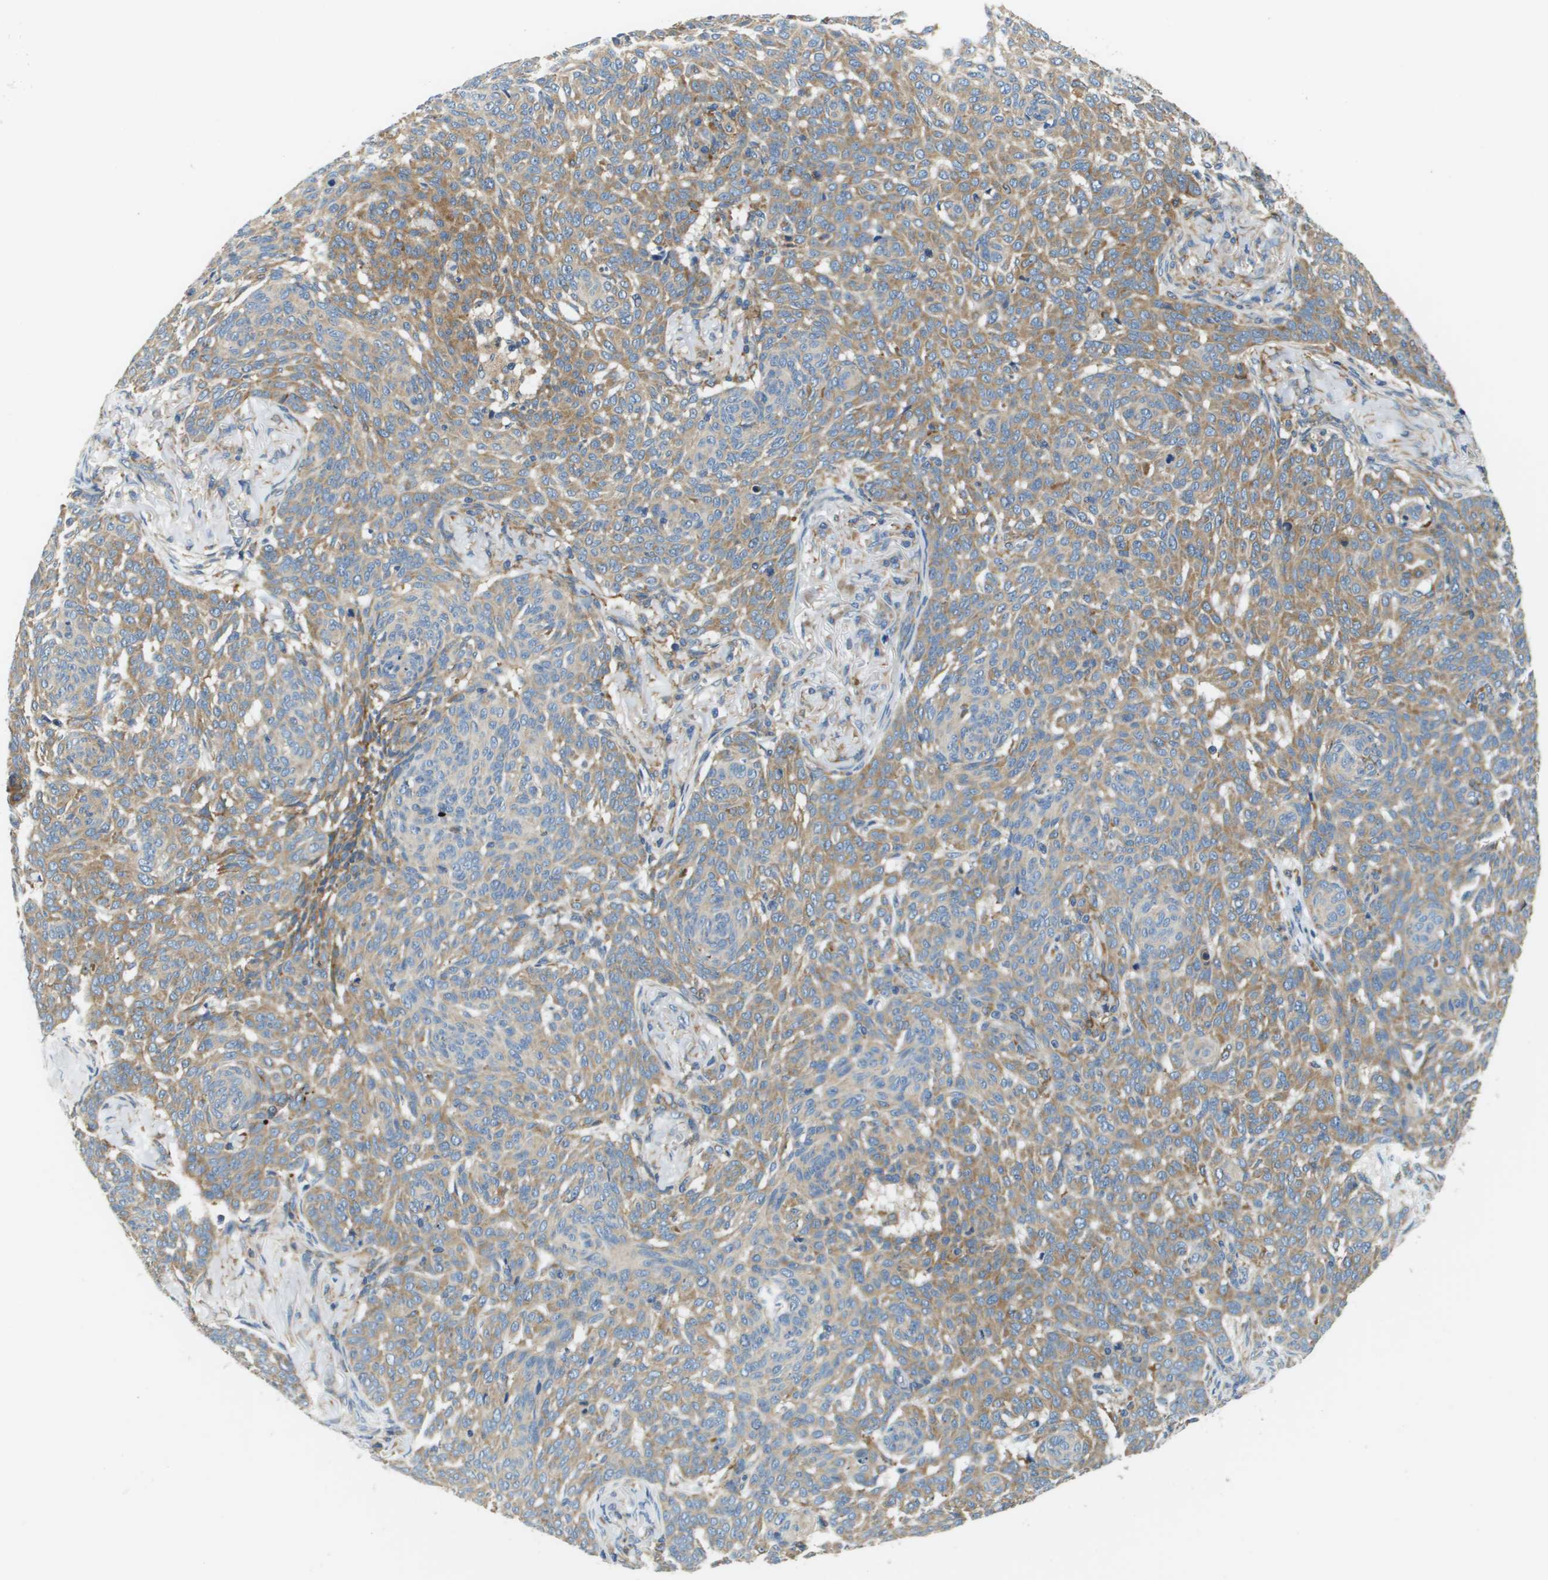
{"staining": {"intensity": "moderate", "quantity": "25%-75%", "location": "cytoplasmic/membranous"}, "tissue": "skin cancer", "cell_type": "Tumor cells", "image_type": "cancer", "snomed": [{"axis": "morphology", "description": "Basal cell carcinoma"}, {"axis": "topography", "description": "Skin"}], "caption": "Protein expression analysis of basal cell carcinoma (skin) exhibits moderate cytoplasmic/membranous staining in about 25%-75% of tumor cells. Immunohistochemistry stains the protein in brown and the nuclei are stained blue.", "gene": "CNPY3", "patient": {"sex": "male", "age": 85}}